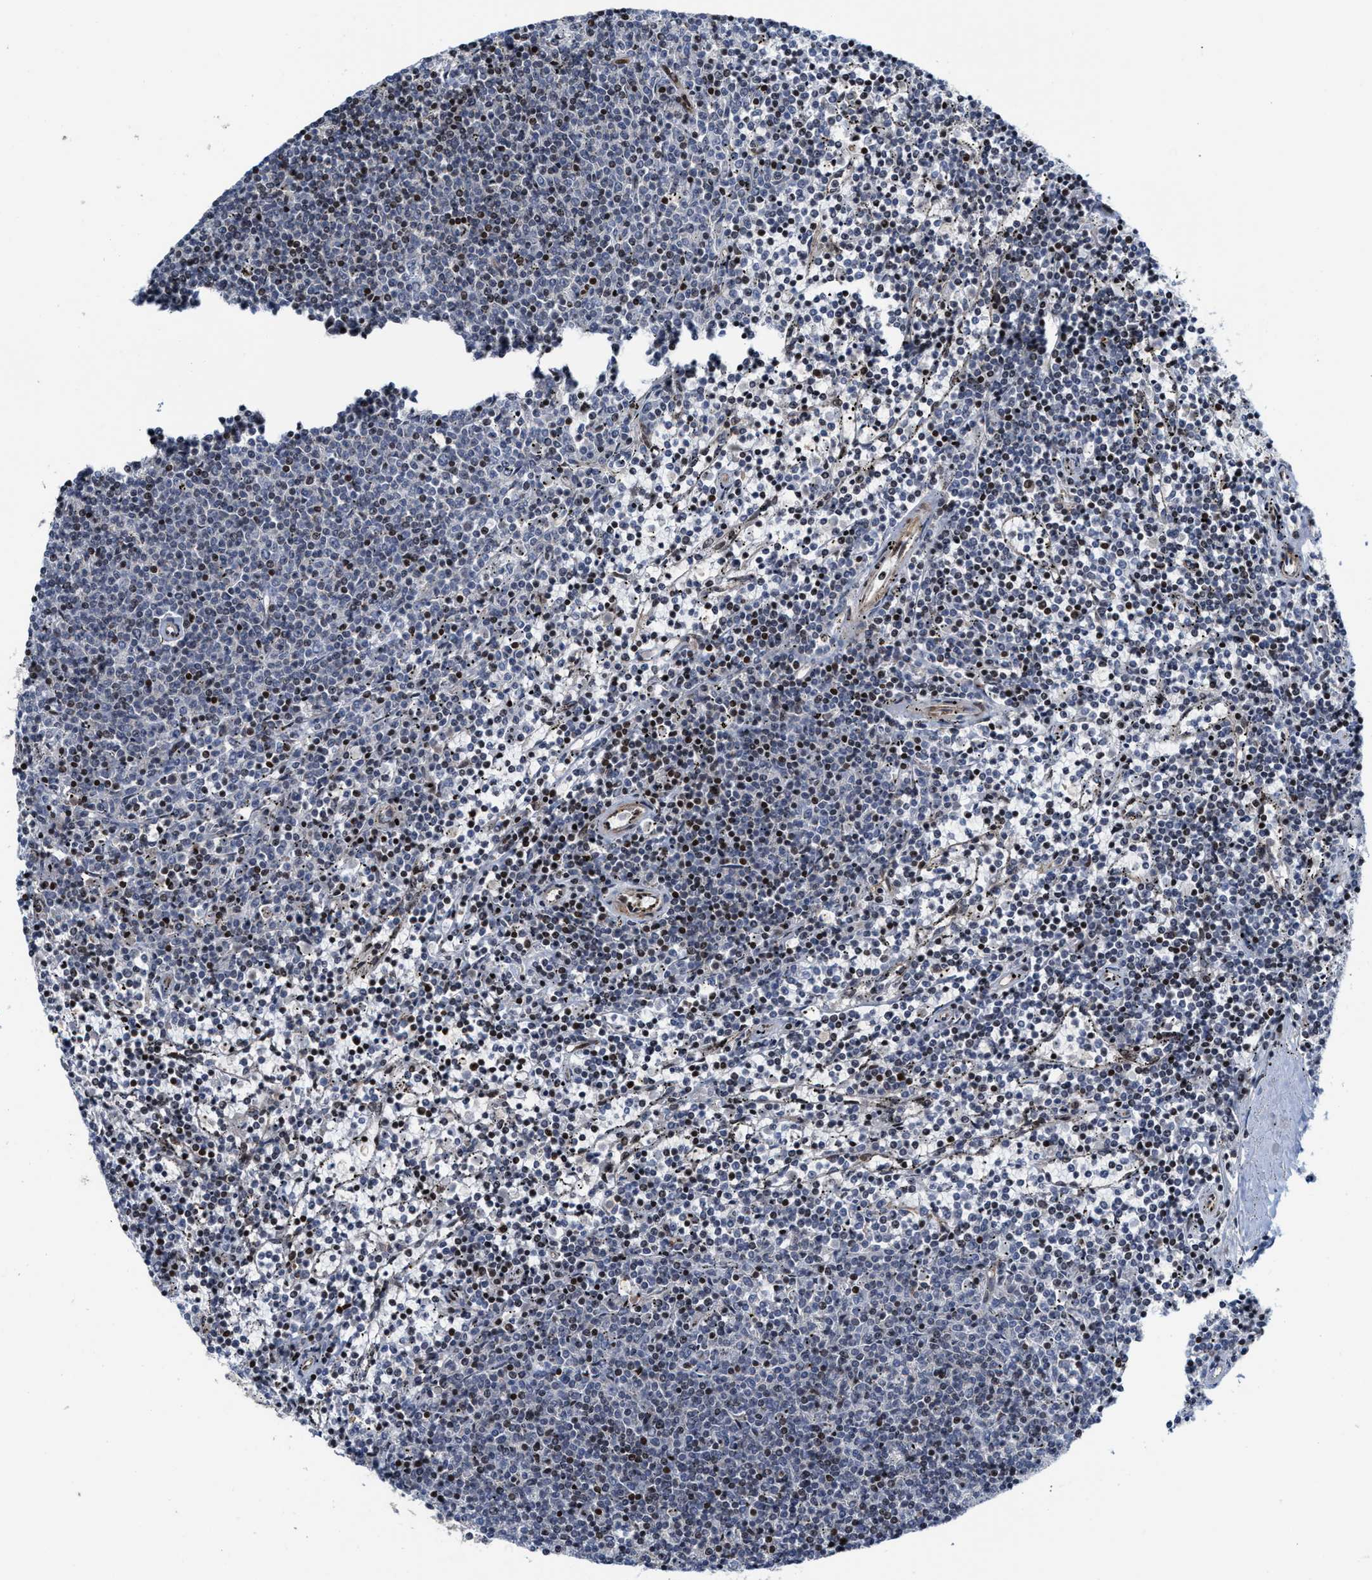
{"staining": {"intensity": "negative", "quantity": "none", "location": "none"}, "tissue": "lymphoma", "cell_type": "Tumor cells", "image_type": "cancer", "snomed": [{"axis": "morphology", "description": "Malignant lymphoma, non-Hodgkin's type, Low grade"}, {"axis": "topography", "description": "Spleen"}], "caption": "An immunohistochemistry photomicrograph of low-grade malignant lymphoma, non-Hodgkin's type is shown. There is no staining in tumor cells of low-grade malignant lymphoma, non-Hodgkin's type.", "gene": "TGFB1I1", "patient": {"sex": "female", "age": 50}}